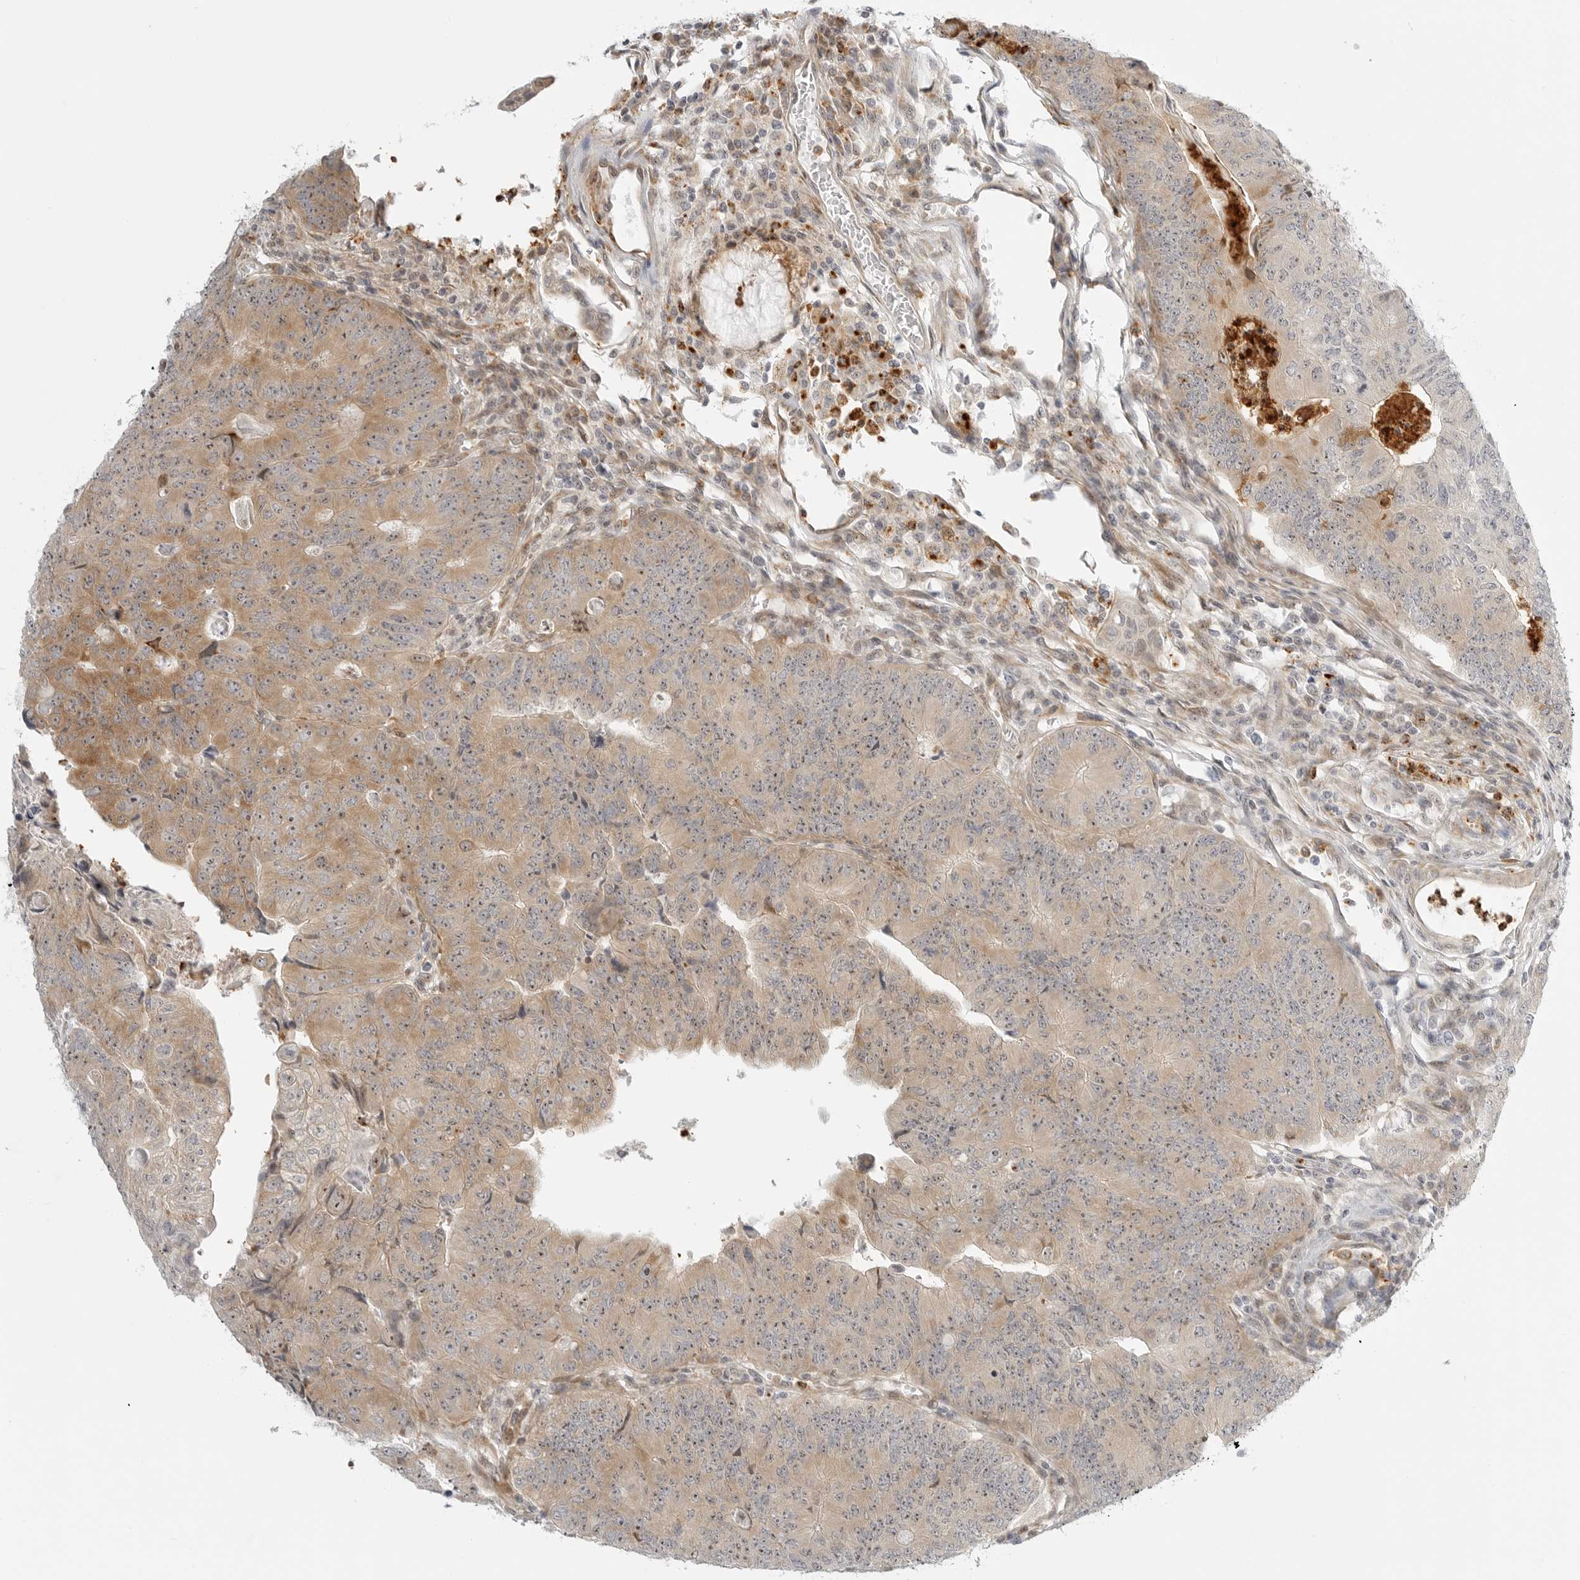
{"staining": {"intensity": "moderate", "quantity": "25%-75%", "location": "cytoplasmic/membranous,nuclear"}, "tissue": "colorectal cancer", "cell_type": "Tumor cells", "image_type": "cancer", "snomed": [{"axis": "morphology", "description": "Adenocarcinoma, NOS"}, {"axis": "topography", "description": "Colon"}], "caption": "The photomicrograph reveals staining of colorectal cancer, revealing moderate cytoplasmic/membranous and nuclear protein positivity (brown color) within tumor cells. Using DAB (brown) and hematoxylin (blue) stains, captured at high magnification using brightfield microscopy.", "gene": "DSCC1", "patient": {"sex": "female", "age": 67}}